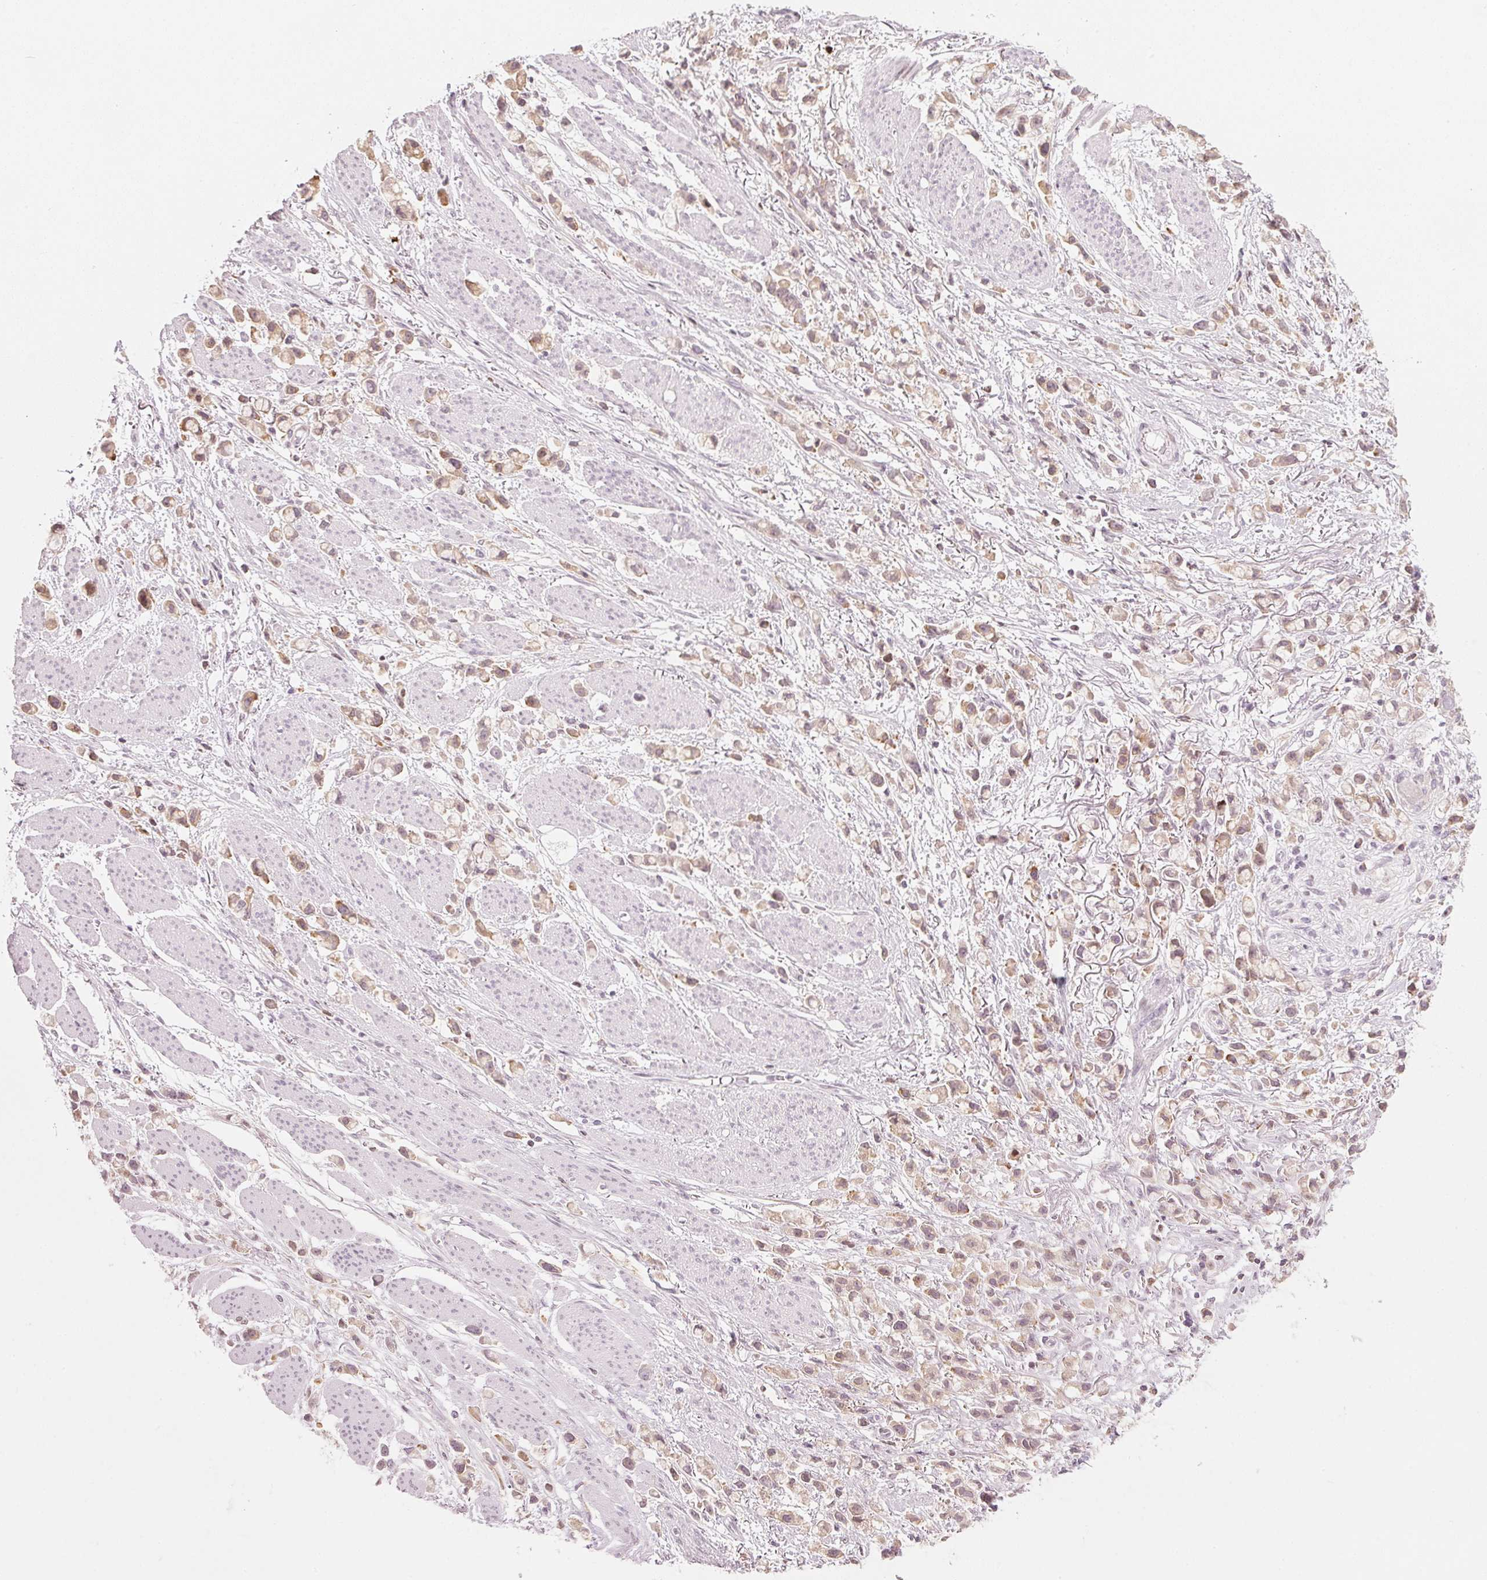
{"staining": {"intensity": "weak", "quantity": ">75%", "location": "cytoplasmic/membranous"}, "tissue": "stomach cancer", "cell_type": "Tumor cells", "image_type": "cancer", "snomed": [{"axis": "morphology", "description": "Adenocarcinoma, NOS"}, {"axis": "topography", "description": "Stomach"}], "caption": "Immunohistochemistry (IHC) of human stomach adenocarcinoma exhibits low levels of weak cytoplasmic/membranous expression in approximately >75% of tumor cells. Nuclei are stained in blue.", "gene": "SFRP4", "patient": {"sex": "female", "age": 81}}